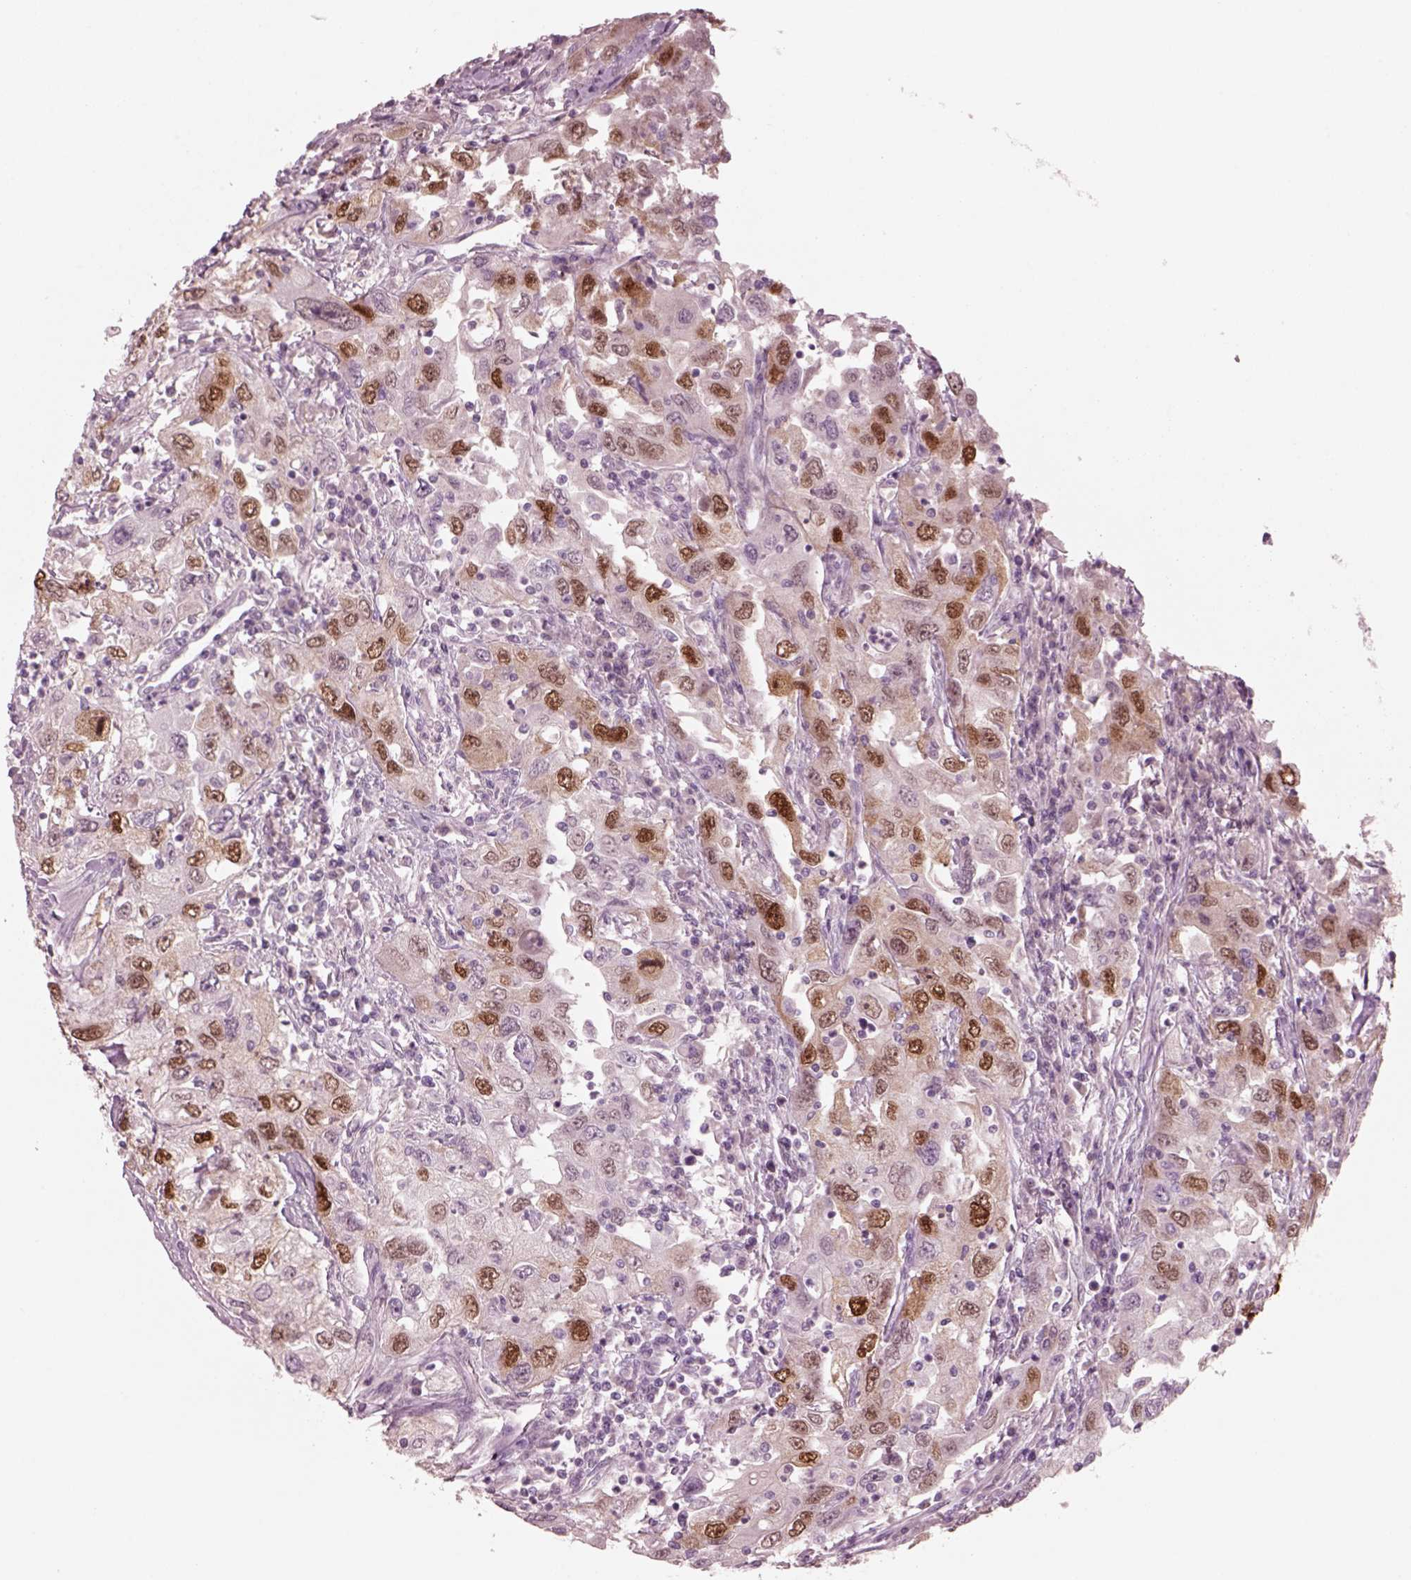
{"staining": {"intensity": "strong", "quantity": "<25%", "location": "nuclear"}, "tissue": "urothelial cancer", "cell_type": "Tumor cells", "image_type": "cancer", "snomed": [{"axis": "morphology", "description": "Urothelial carcinoma, High grade"}, {"axis": "topography", "description": "Urinary bladder"}], "caption": "Protein expression analysis of high-grade urothelial carcinoma shows strong nuclear staining in about <25% of tumor cells.", "gene": "SOX9", "patient": {"sex": "male", "age": 76}}